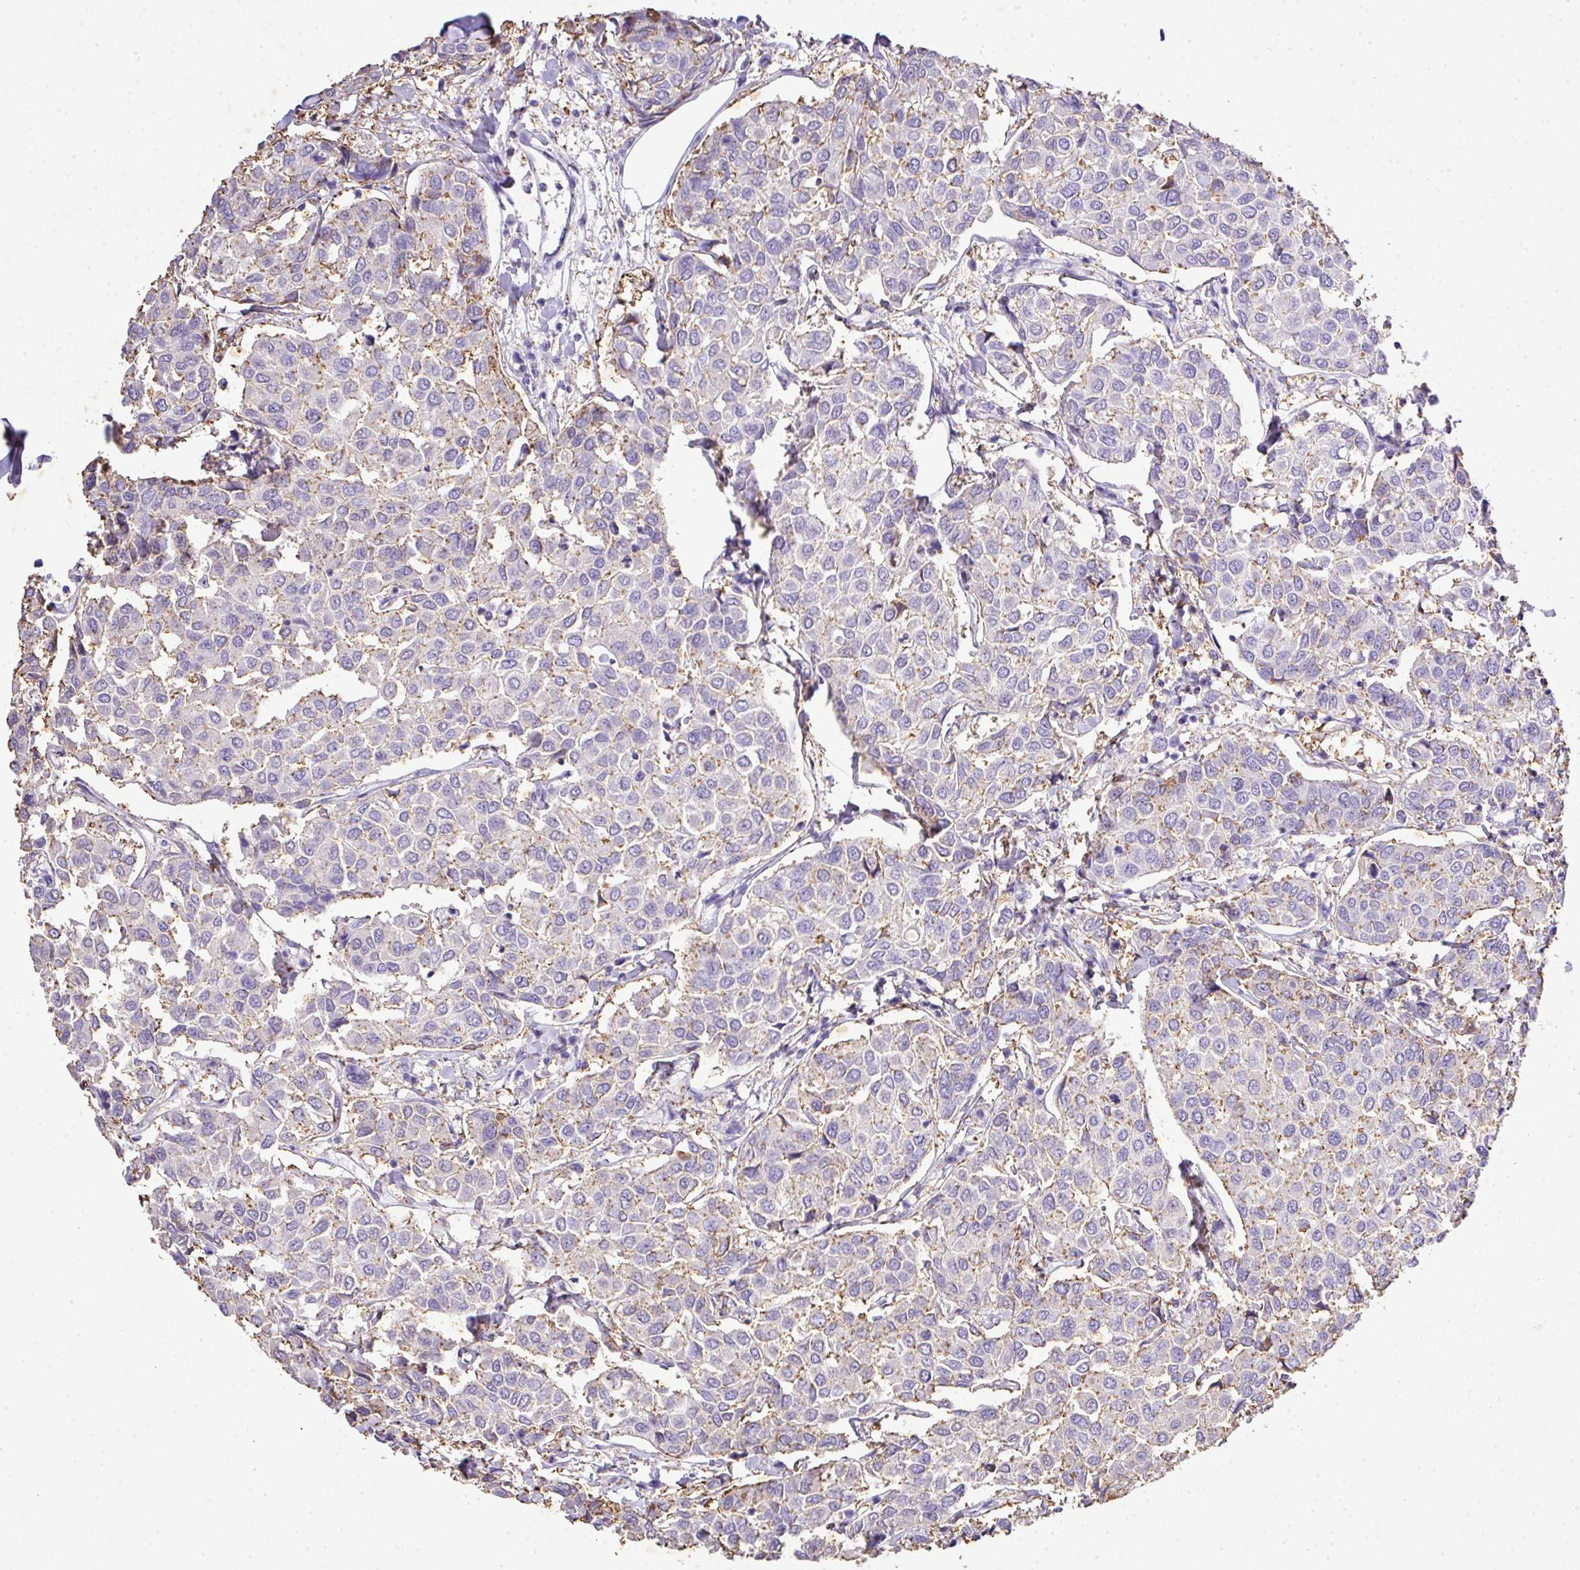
{"staining": {"intensity": "negative", "quantity": "none", "location": "none"}, "tissue": "breast cancer", "cell_type": "Tumor cells", "image_type": "cancer", "snomed": [{"axis": "morphology", "description": "Duct carcinoma"}, {"axis": "topography", "description": "Breast"}], "caption": "Intraductal carcinoma (breast) stained for a protein using IHC demonstrates no expression tumor cells.", "gene": "KCNJ11", "patient": {"sex": "female", "age": 55}}